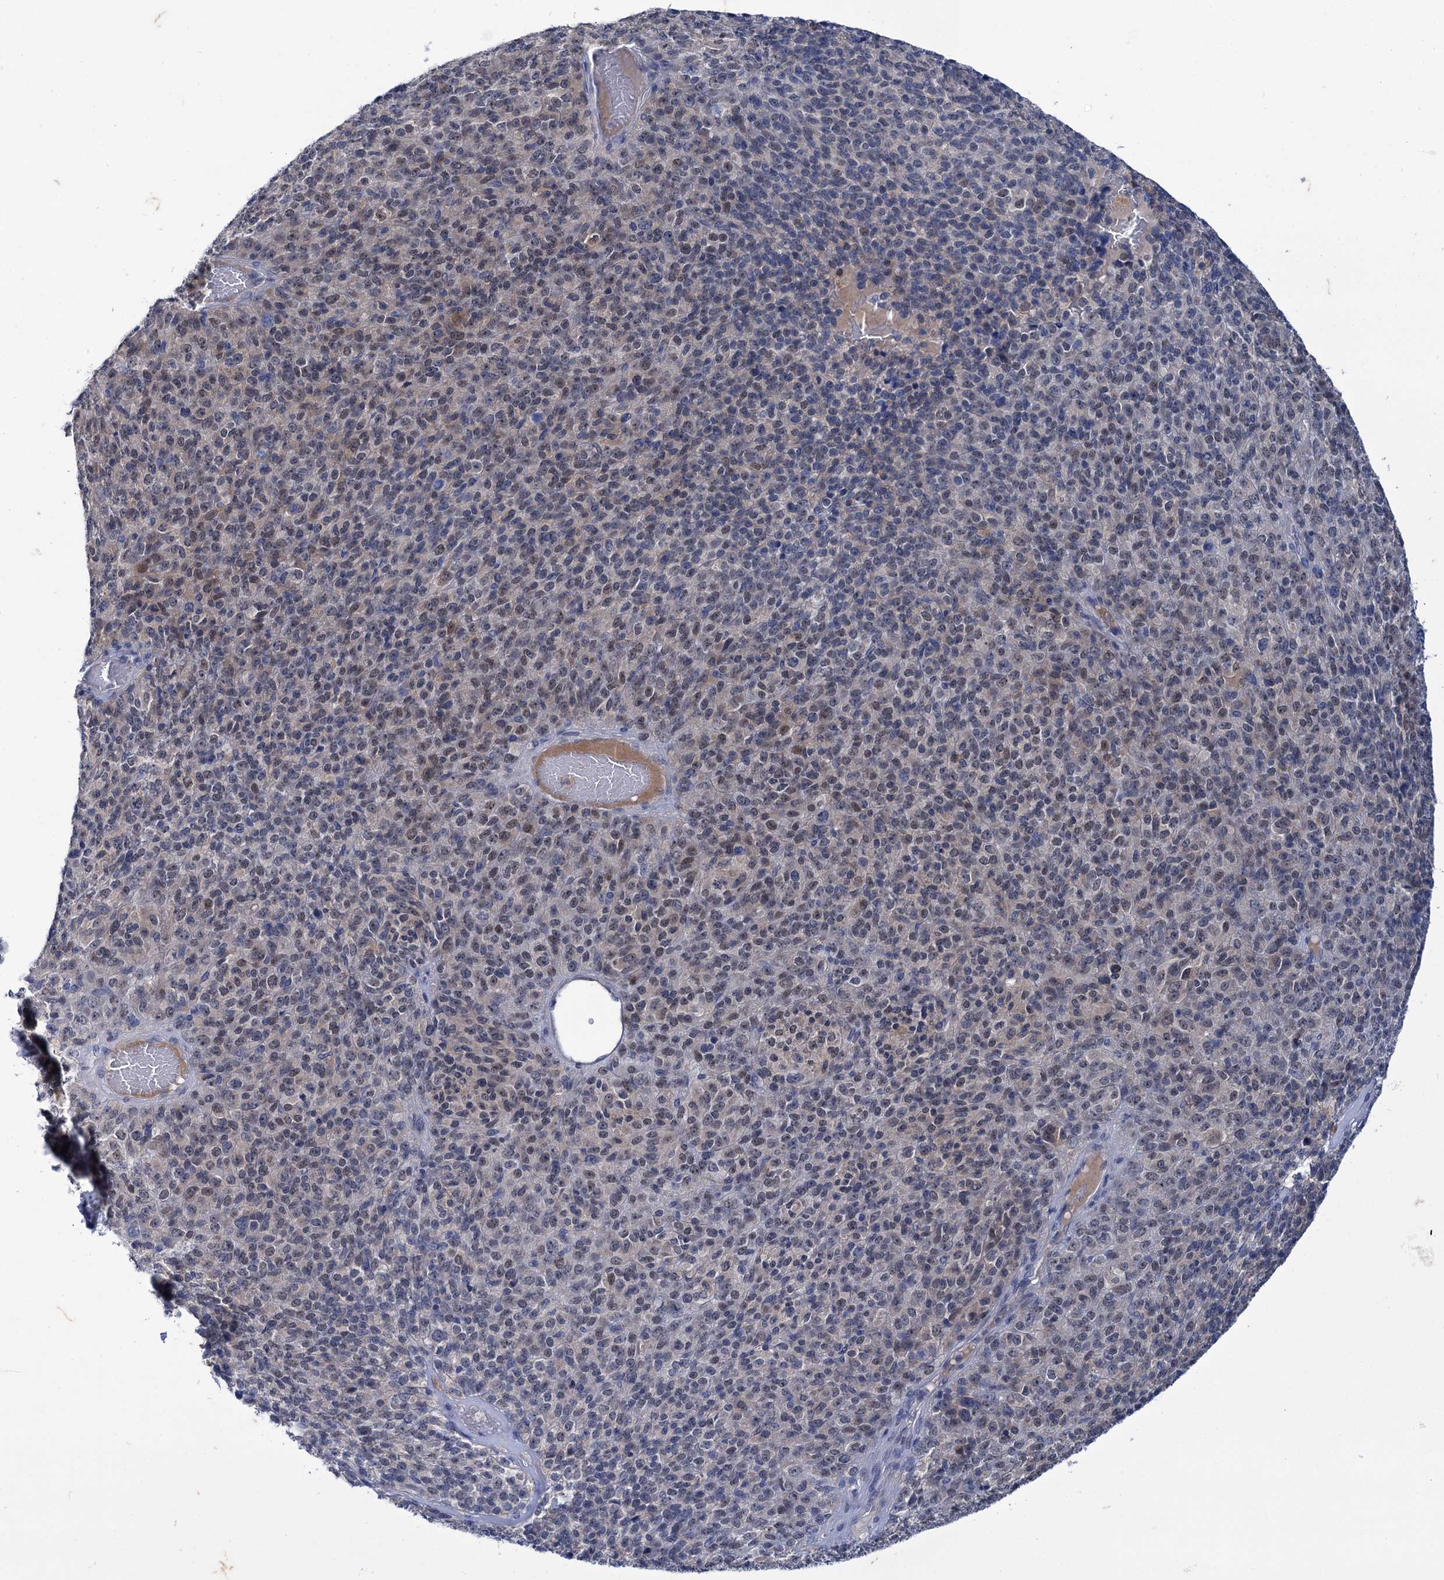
{"staining": {"intensity": "weak", "quantity": "25%-75%", "location": "nuclear"}, "tissue": "melanoma", "cell_type": "Tumor cells", "image_type": "cancer", "snomed": [{"axis": "morphology", "description": "Malignant melanoma, Metastatic site"}, {"axis": "topography", "description": "Brain"}], "caption": "Immunohistochemistry (IHC) micrograph of neoplastic tissue: malignant melanoma (metastatic site) stained using IHC reveals low levels of weak protein expression localized specifically in the nuclear of tumor cells, appearing as a nuclear brown color.", "gene": "MID1IP1", "patient": {"sex": "female", "age": 56}}